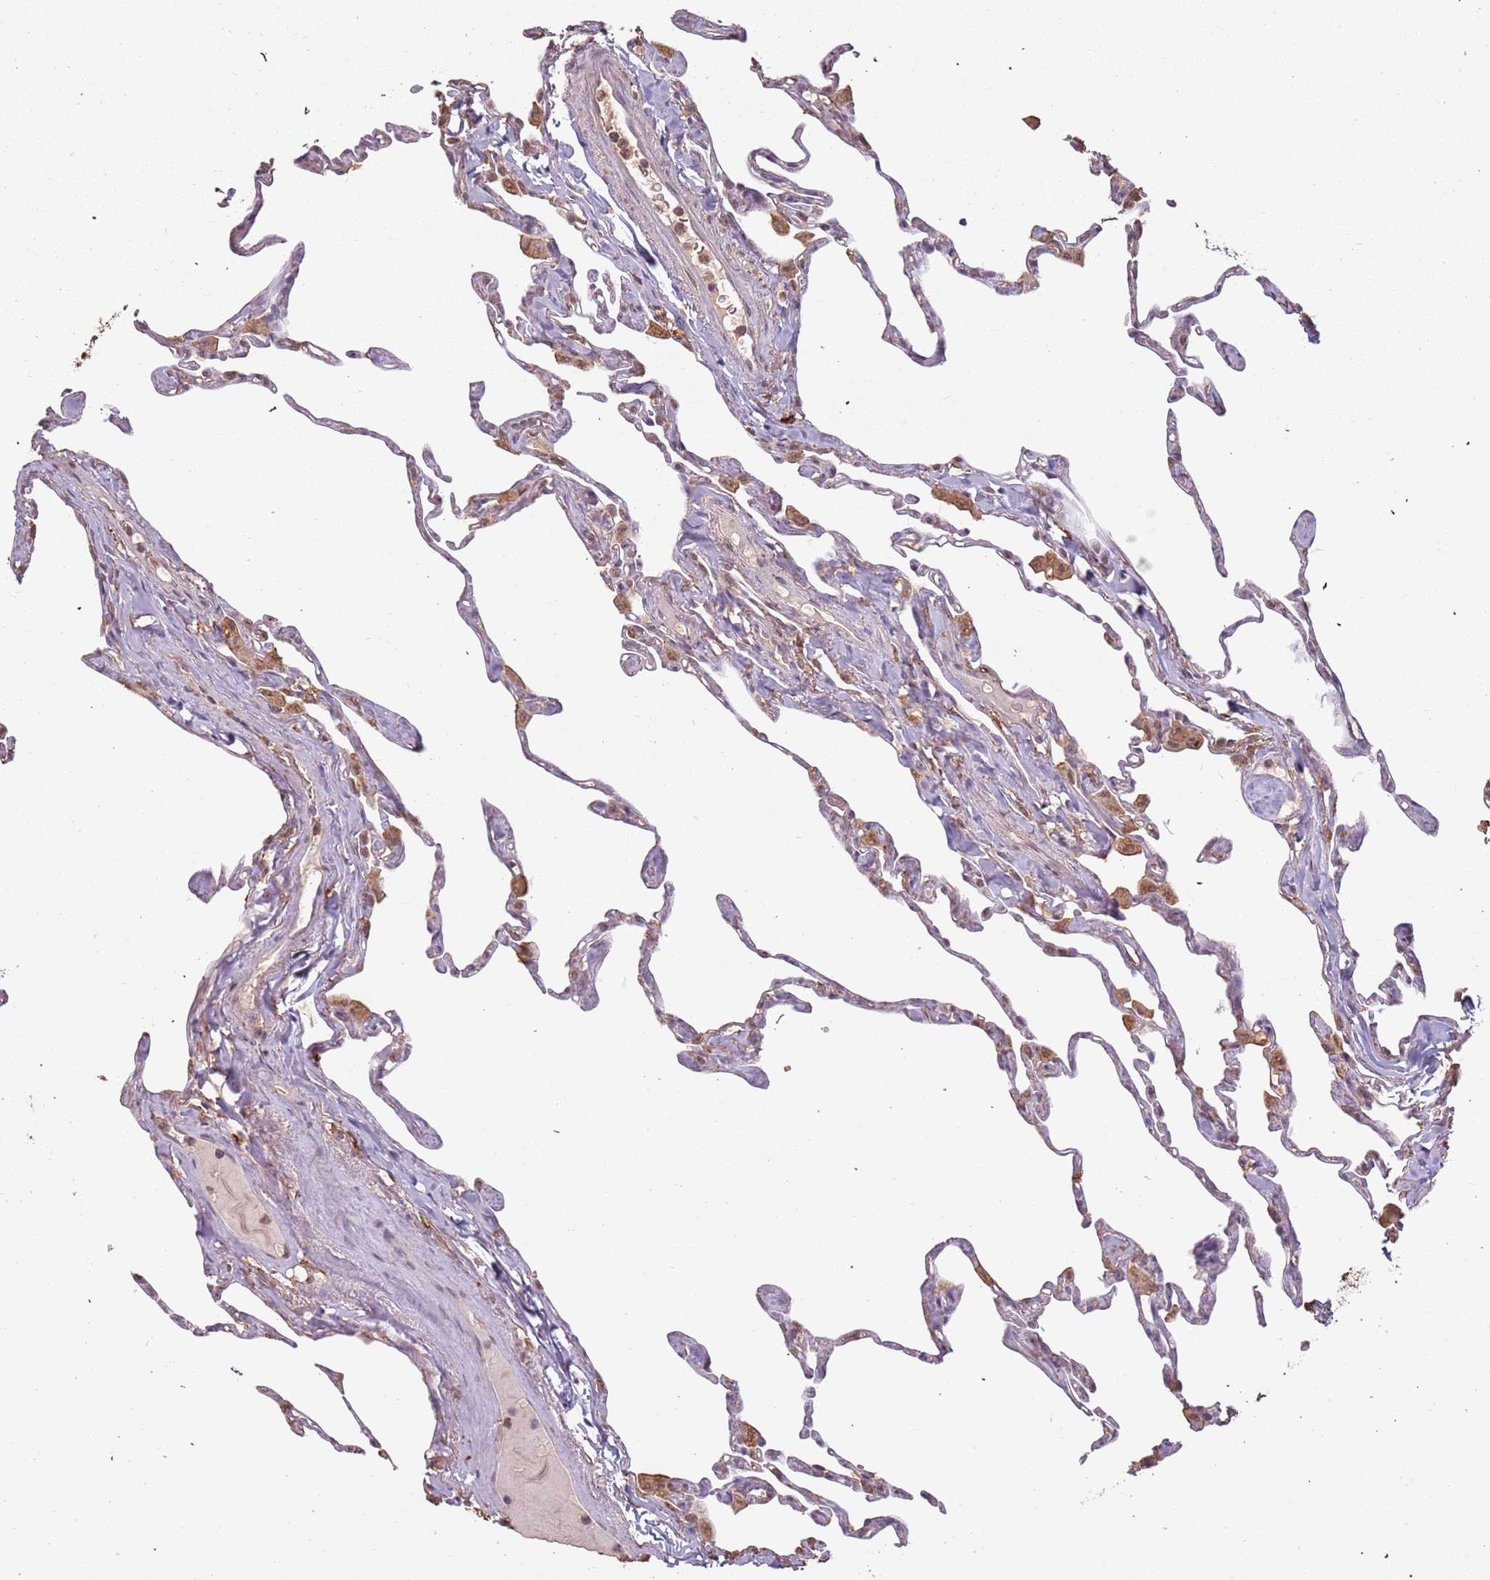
{"staining": {"intensity": "weak", "quantity": "<25%", "location": "cytoplasmic/membranous"}, "tissue": "lung", "cell_type": "Alveolar cells", "image_type": "normal", "snomed": [{"axis": "morphology", "description": "Normal tissue, NOS"}, {"axis": "topography", "description": "Lung"}], "caption": "High power microscopy image of an immunohistochemistry micrograph of benign lung, revealing no significant positivity in alveolar cells. The staining was performed using DAB (3,3'-diaminobenzidine) to visualize the protein expression in brown, while the nuclei were stained in blue with hematoxylin (Magnification: 20x).", "gene": "ATOSB", "patient": {"sex": "male", "age": 65}}